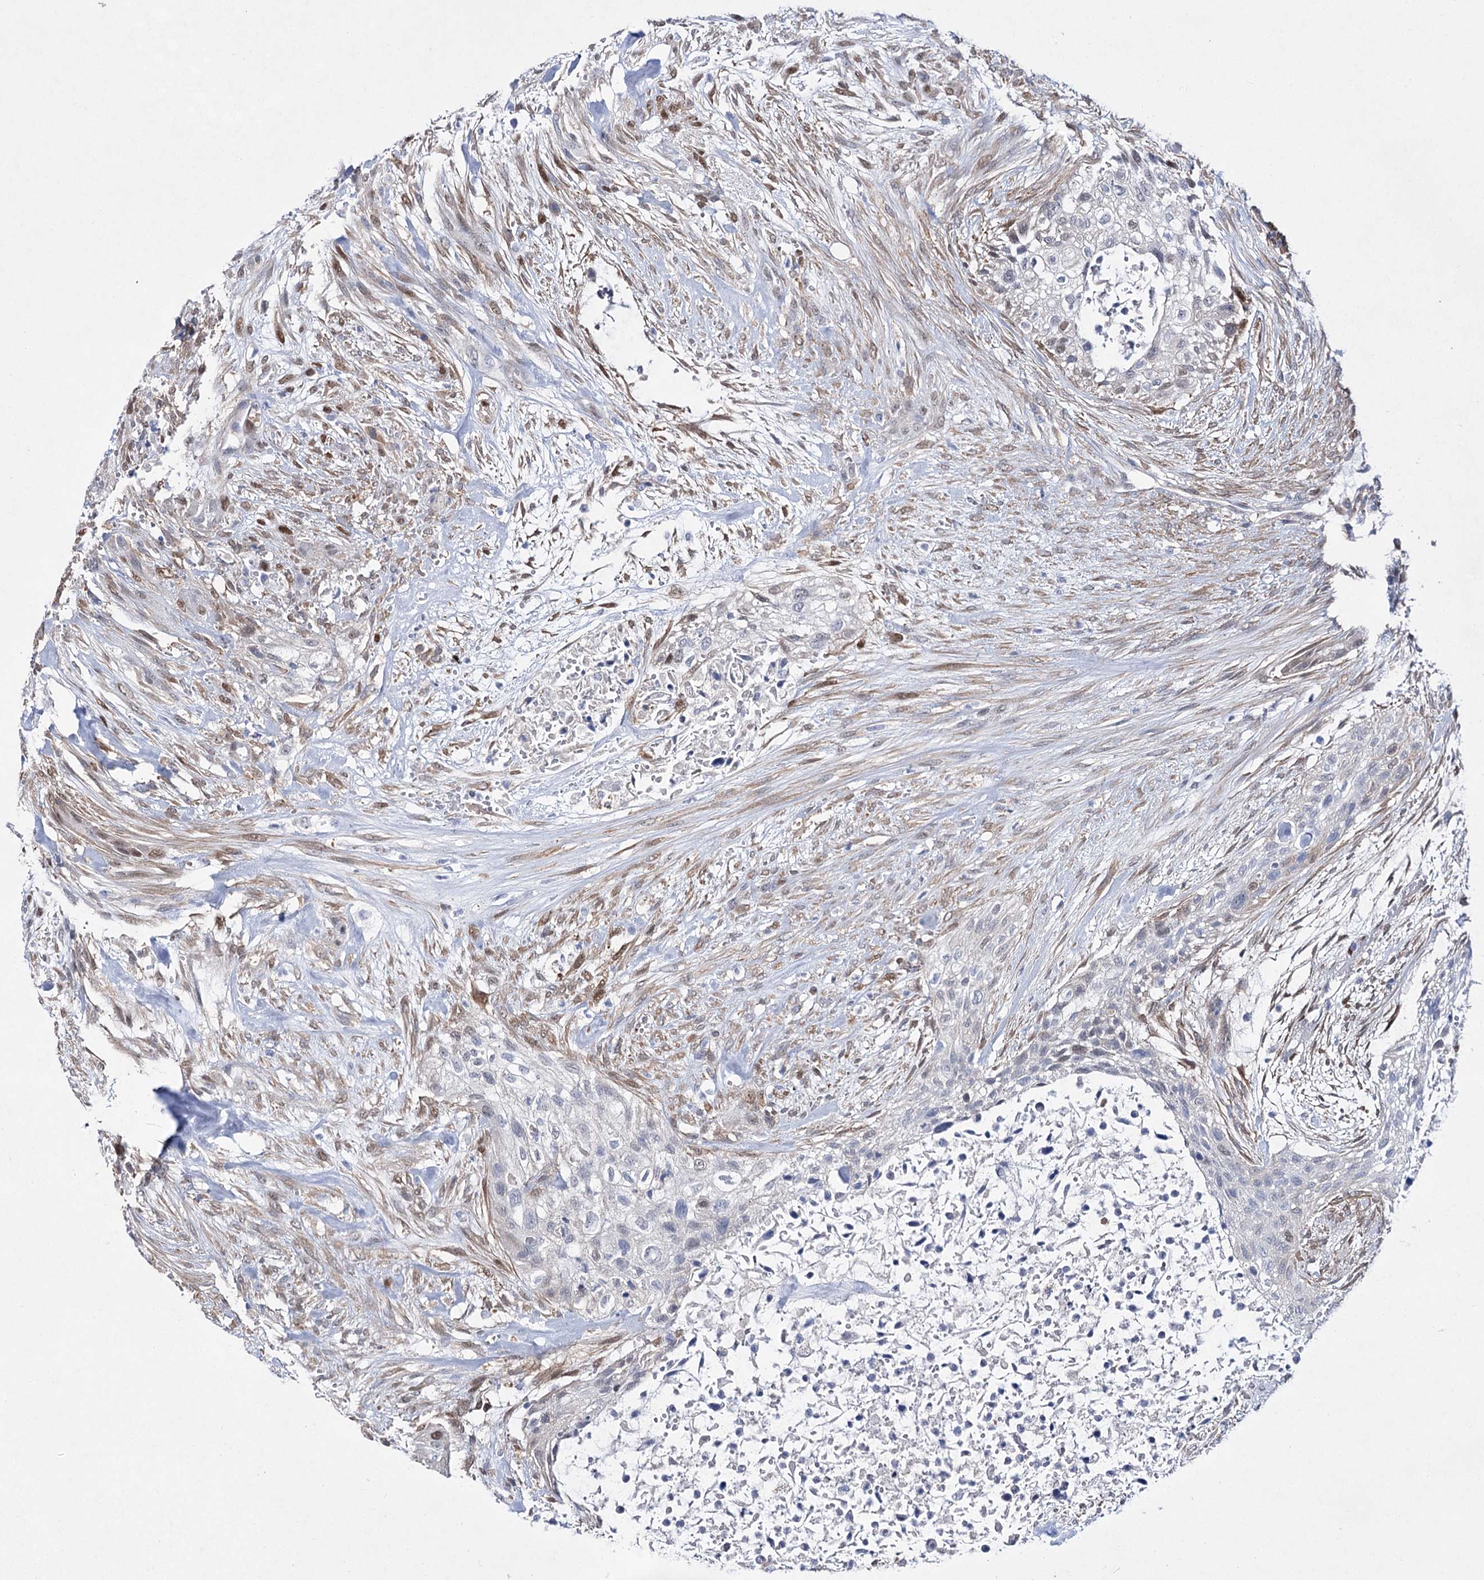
{"staining": {"intensity": "weak", "quantity": "<25%", "location": "nuclear"}, "tissue": "urothelial cancer", "cell_type": "Tumor cells", "image_type": "cancer", "snomed": [{"axis": "morphology", "description": "Urothelial carcinoma, High grade"}, {"axis": "topography", "description": "Urinary bladder"}], "caption": "High power microscopy image of an immunohistochemistry photomicrograph of urothelial carcinoma (high-grade), revealing no significant positivity in tumor cells.", "gene": "UGDH", "patient": {"sex": "male", "age": 35}}